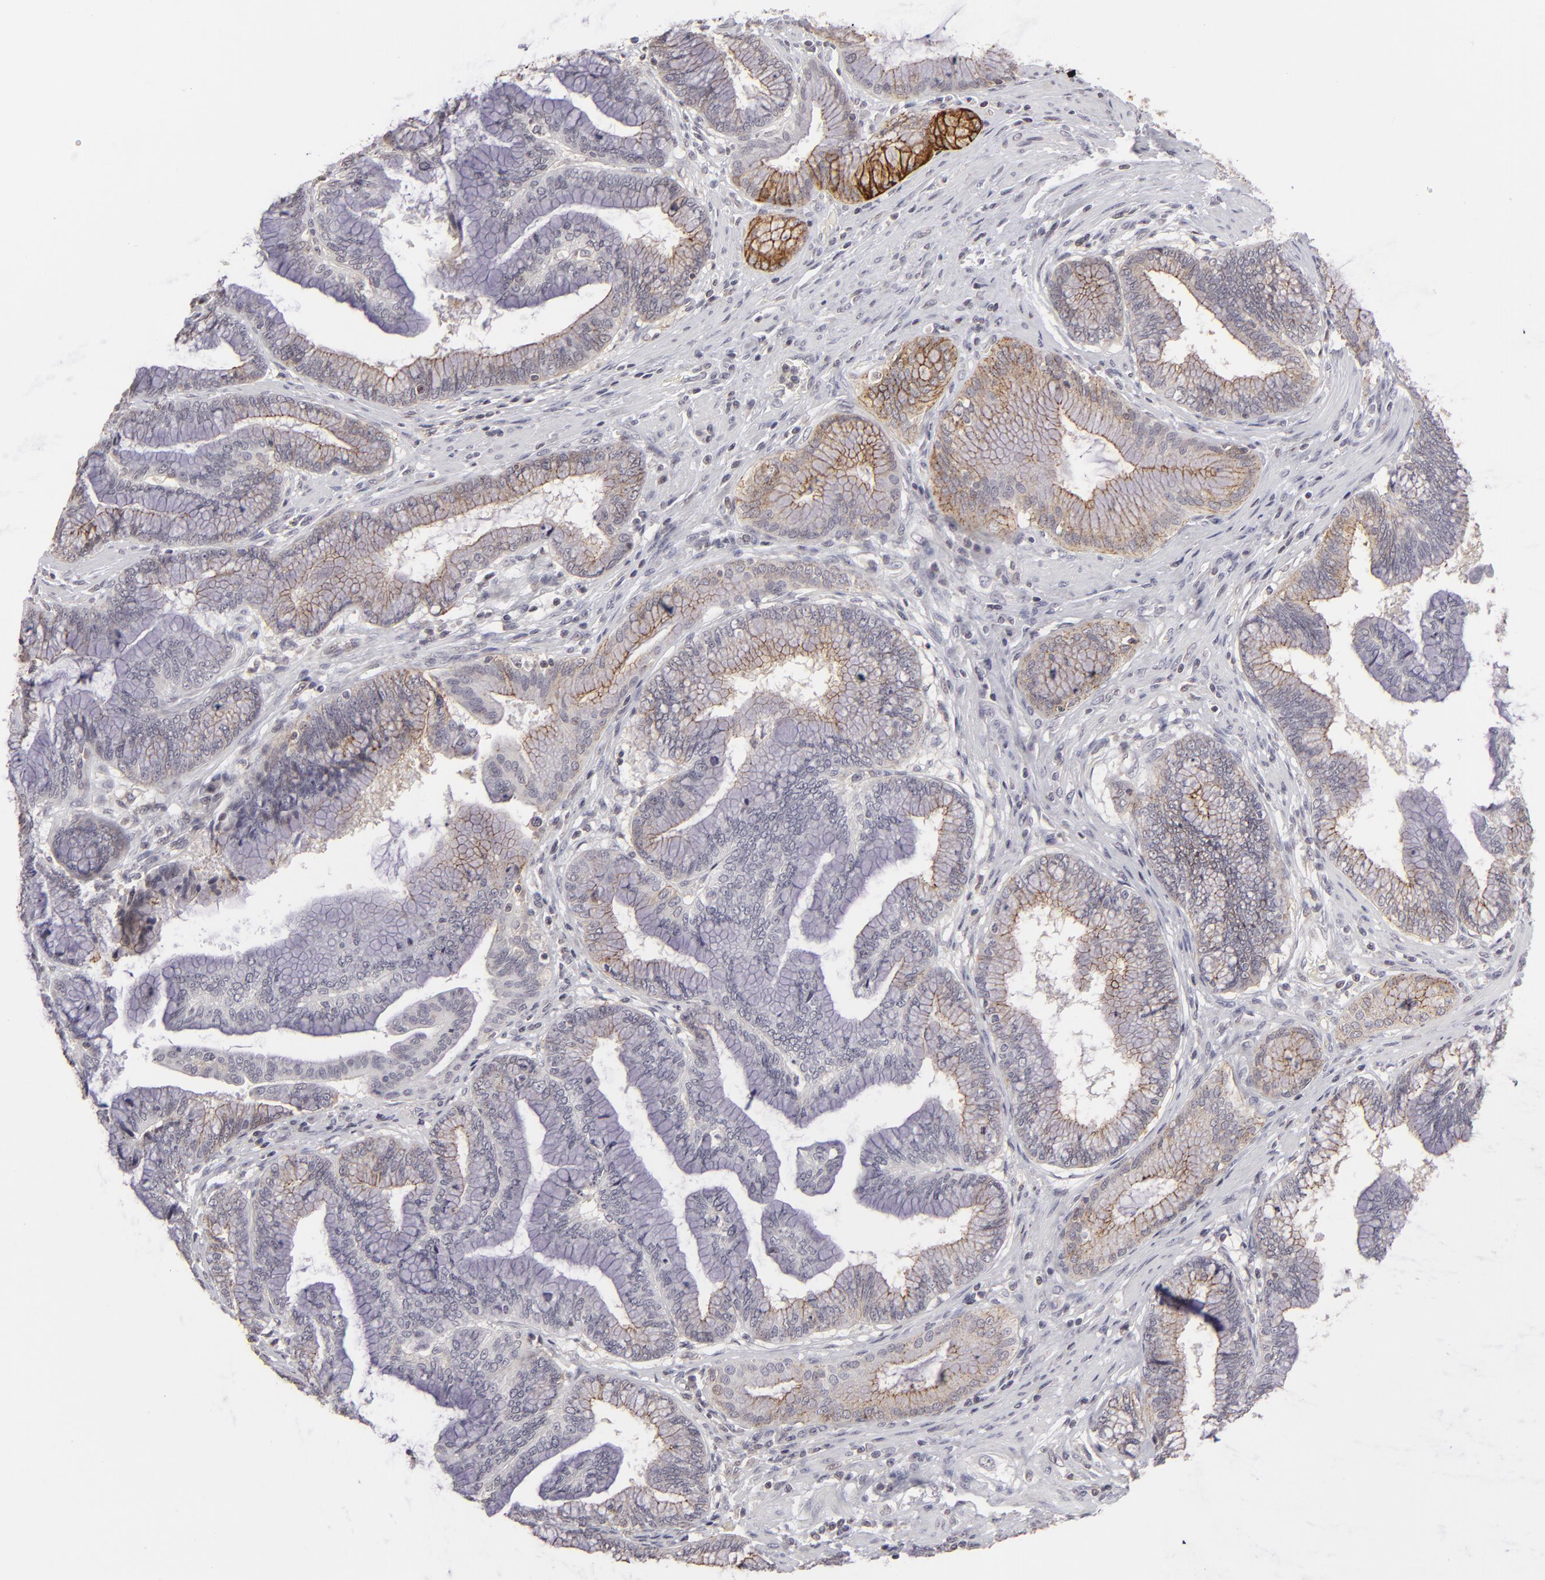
{"staining": {"intensity": "weak", "quantity": "<25%", "location": "cytoplasmic/membranous"}, "tissue": "pancreatic cancer", "cell_type": "Tumor cells", "image_type": "cancer", "snomed": [{"axis": "morphology", "description": "Adenocarcinoma, NOS"}, {"axis": "topography", "description": "Pancreas"}], "caption": "Pancreatic cancer was stained to show a protein in brown. There is no significant positivity in tumor cells. Brightfield microscopy of immunohistochemistry (IHC) stained with DAB (3,3'-diaminobenzidine) (brown) and hematoxylin (blue), captured at high magnification.", "gene": "CLDN2", "patient": {"sex": "female", "age": 64}}